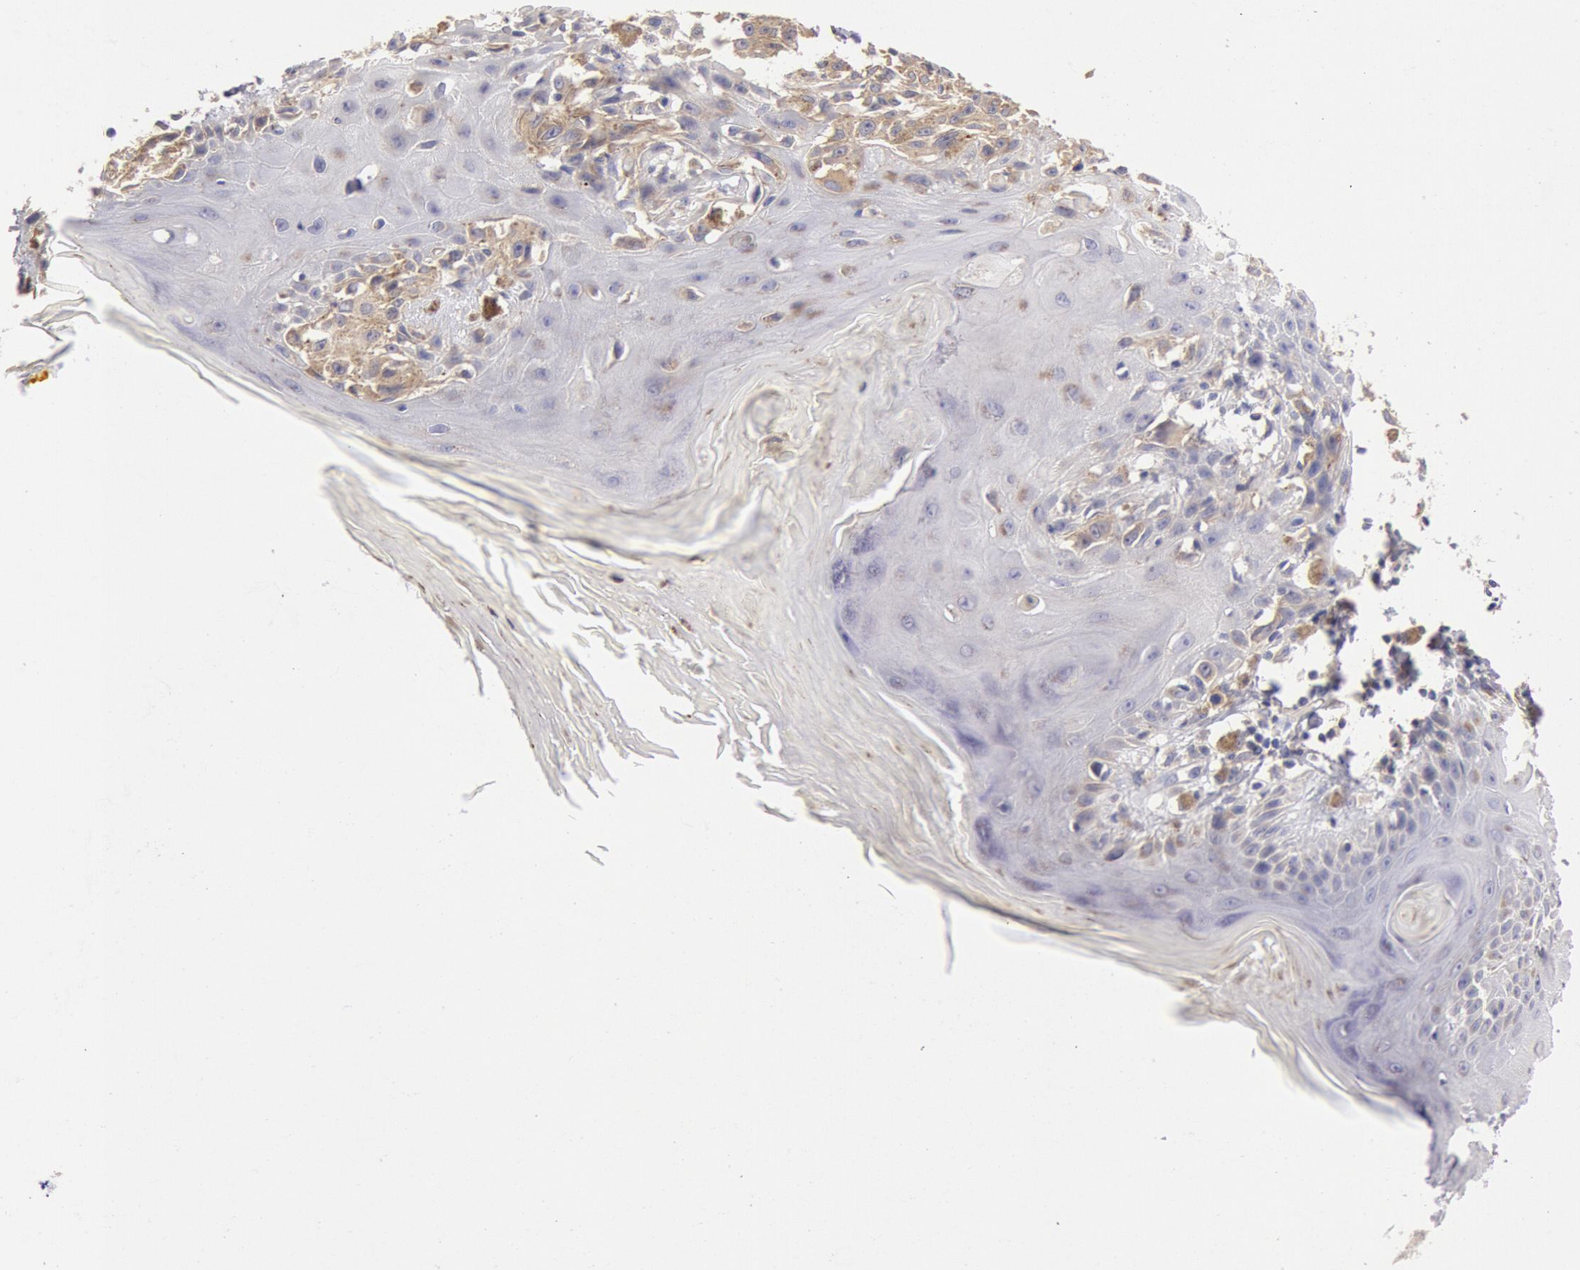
{"staining": {"intensity": "moderate", "quantity": ">75%", "location": "cytoplasmic/membranous"}, "tissue": "melanoma", "cell_type": "Tumor cells", "image_type": "cancer", "snomed": [{"axis": "morphology", "description": "Malignant melanoma, NOS"}, {"axis": "topography", "description": "Skin"}], "caption": "IHC of malignant melanoma demonstrates medium levels of moderate cytoplasmic/membranous positivity in about >75% of tumor cells.", "gene": "TMED8", "patient": {"sex": "female", "age": 77}}